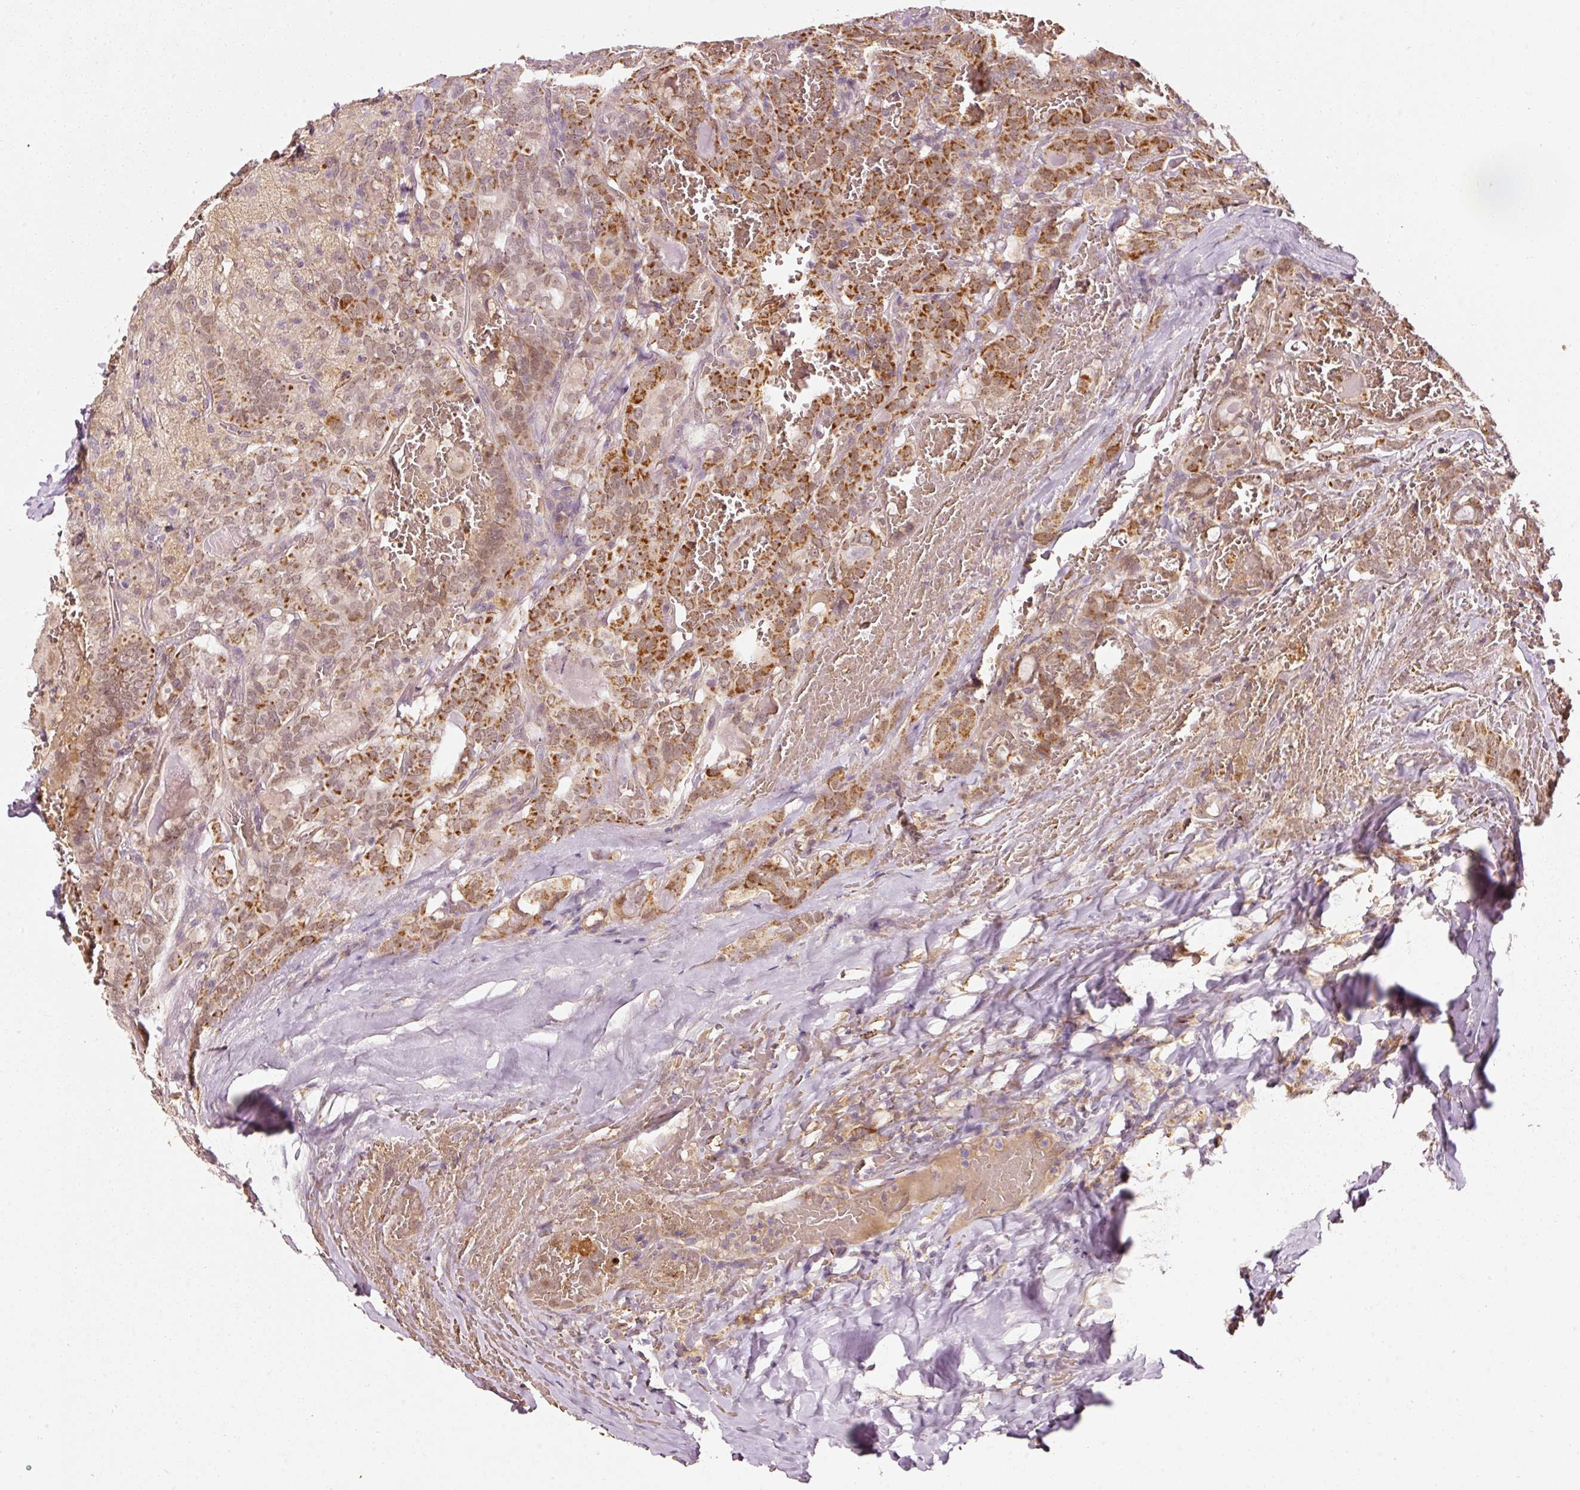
{"staining": {"intensity": "strong", "quantity": "25%-75%", "location": "cytoplasmic/membranous"}, "tissue": "thyroid cancer", "cell_type": "Tumor cells", "image_type": "cancer", "snomed": [{"axis": "morphology", "description": "Papillary adenocarcinoma, NOS"}, {"axis": "topography", "description": "Thyroid gland"}], "caption": "Immunohistochemistry of thyroid cancer demonstrates high levels of strong cytoplasmic/membranous staining in about 25%-75% of tumor cells.", "gene": "ZNF460", "patient": {"sex": "female", "age": 72}}